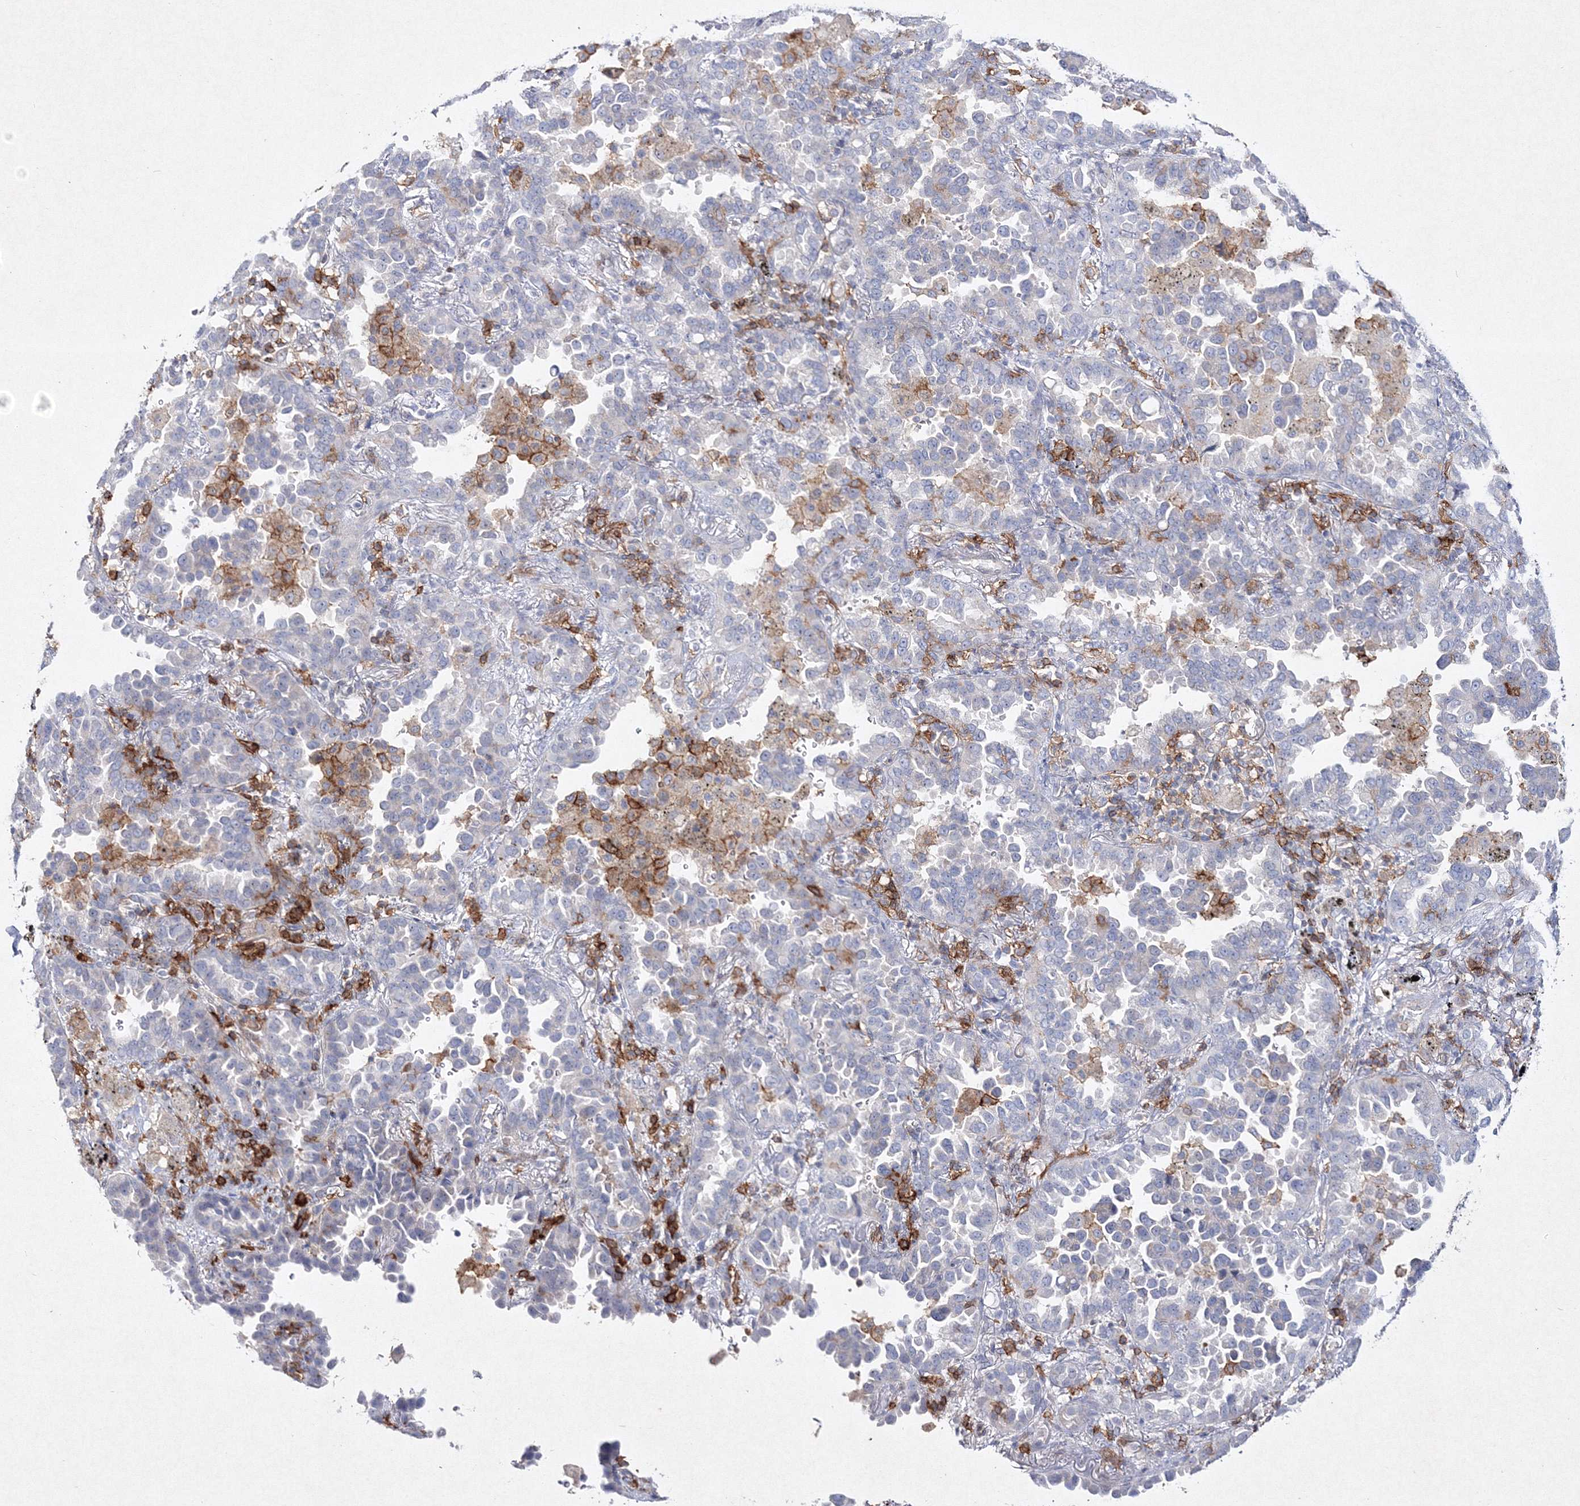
{"staining": {"intensity": "negative", "quantity": "none", "location": "none"}, "tissue": "lung cancer", "cell_type": "Tumor cells", "image_type": "cancer", "snomed": [{"axis": "morphology", "description": "Normal tissue, NOS"}, {"axis": "morphology", "description": "Adenocarcinoma, NOS"}, {"axis": "topography", "description": "Lung"}], "caption": "A micrograph of human adenocarcinoma (lung) is negative for staining in tumor cells. The staining was performed using DAB (3,3'-diaminobenzidine) to visualize the protein expression in brown, while the nuclei were stained in blue with hematoxylin (Magnification: 20x).", "gene": "HCST", "patient": {"sex": "male", "age": 59}}